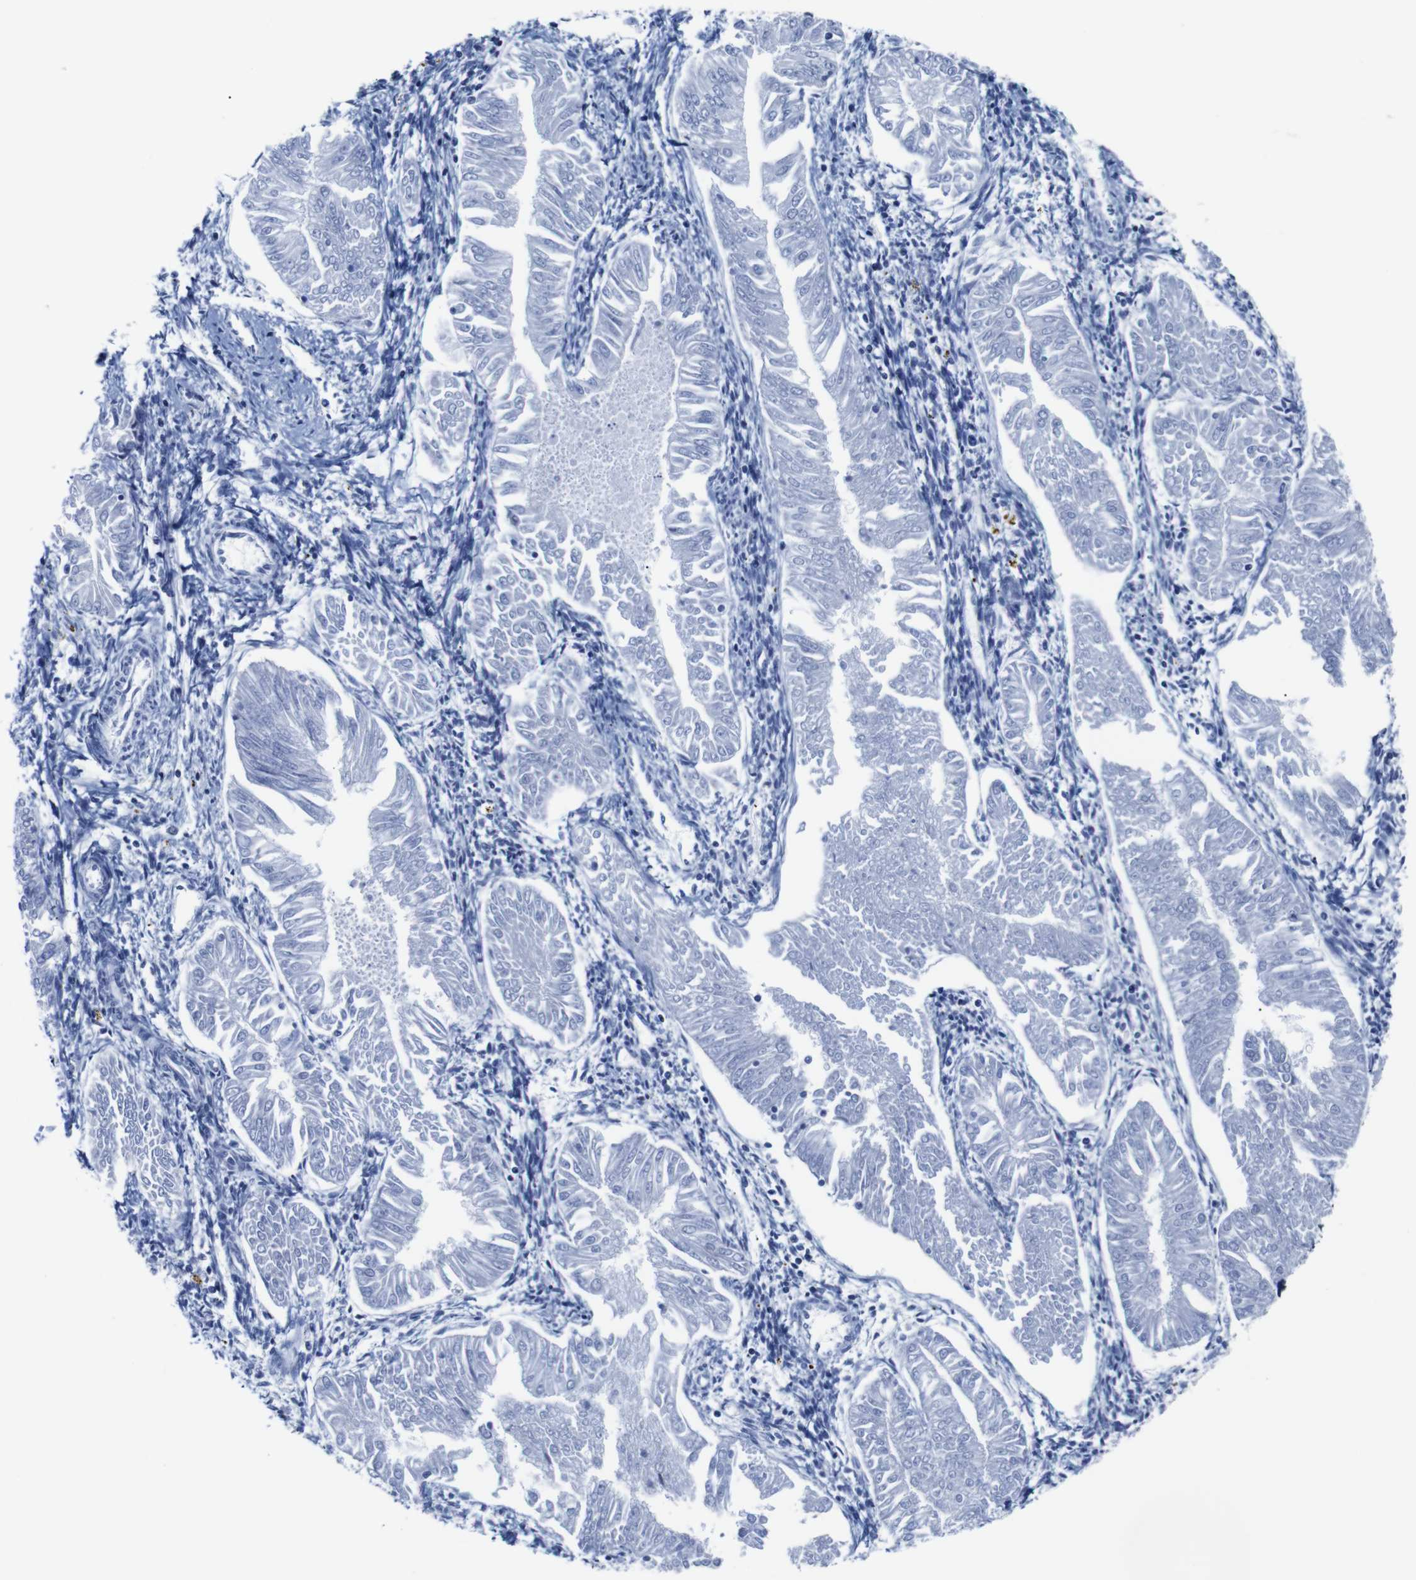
{"staining": {"intensity": "negative", "quantity": "none", "location": "none"}, "tissue": "endometrial cancer", "cell_type": "Tumor cells", "image_type": "cancer", "snomed": [{"axis": "morphology", "description": "Adenocarcinoma, NOS"}, {"axis": "topography", "description": "Endometrium"}], "caption": "Protein analysis of adenocarcinoma (endometrial) exhibits no significant expression in tumor cells.", "gene": "GATA6", "patient": {"sex": "female", "age": 53}}